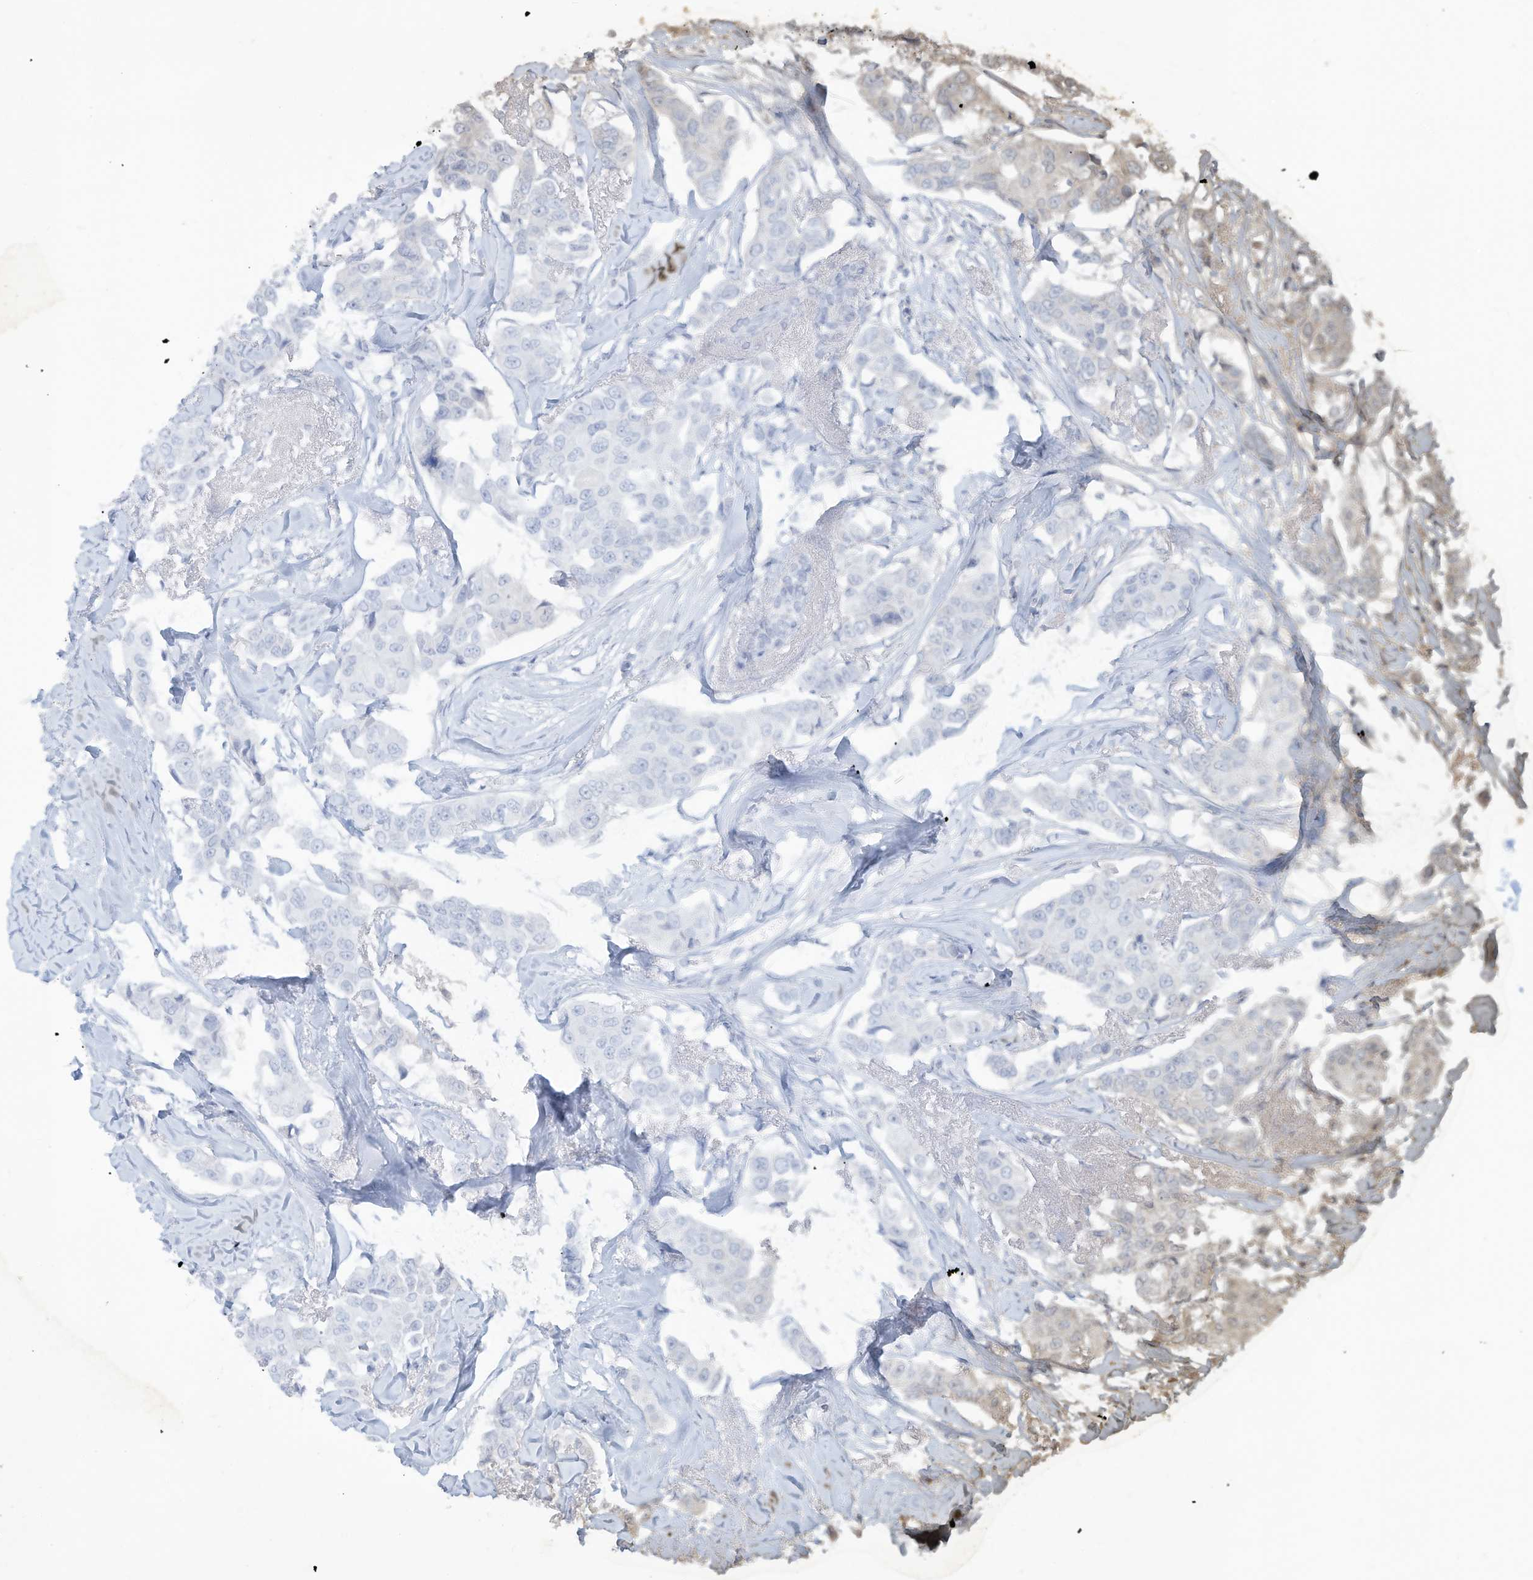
{"staining": {"intensity": "negative", "quantity": "none", "location": "none"}, "tissue": "breast cancer", "cell_type": "Tumor cells", "image_type": "cancer", "snomed": [{"axis": "morphology", "description": "Duct carcinoma"}, {"axis": "topography", "description": "Breast"}], "caption": "This is a image of immunohistochemistry staining of breast cancer (intraductal carcinoma), which shows no staining in tumor cells.", "gene": "PAX6", "patient": {"sex": "female", "age": 80}}